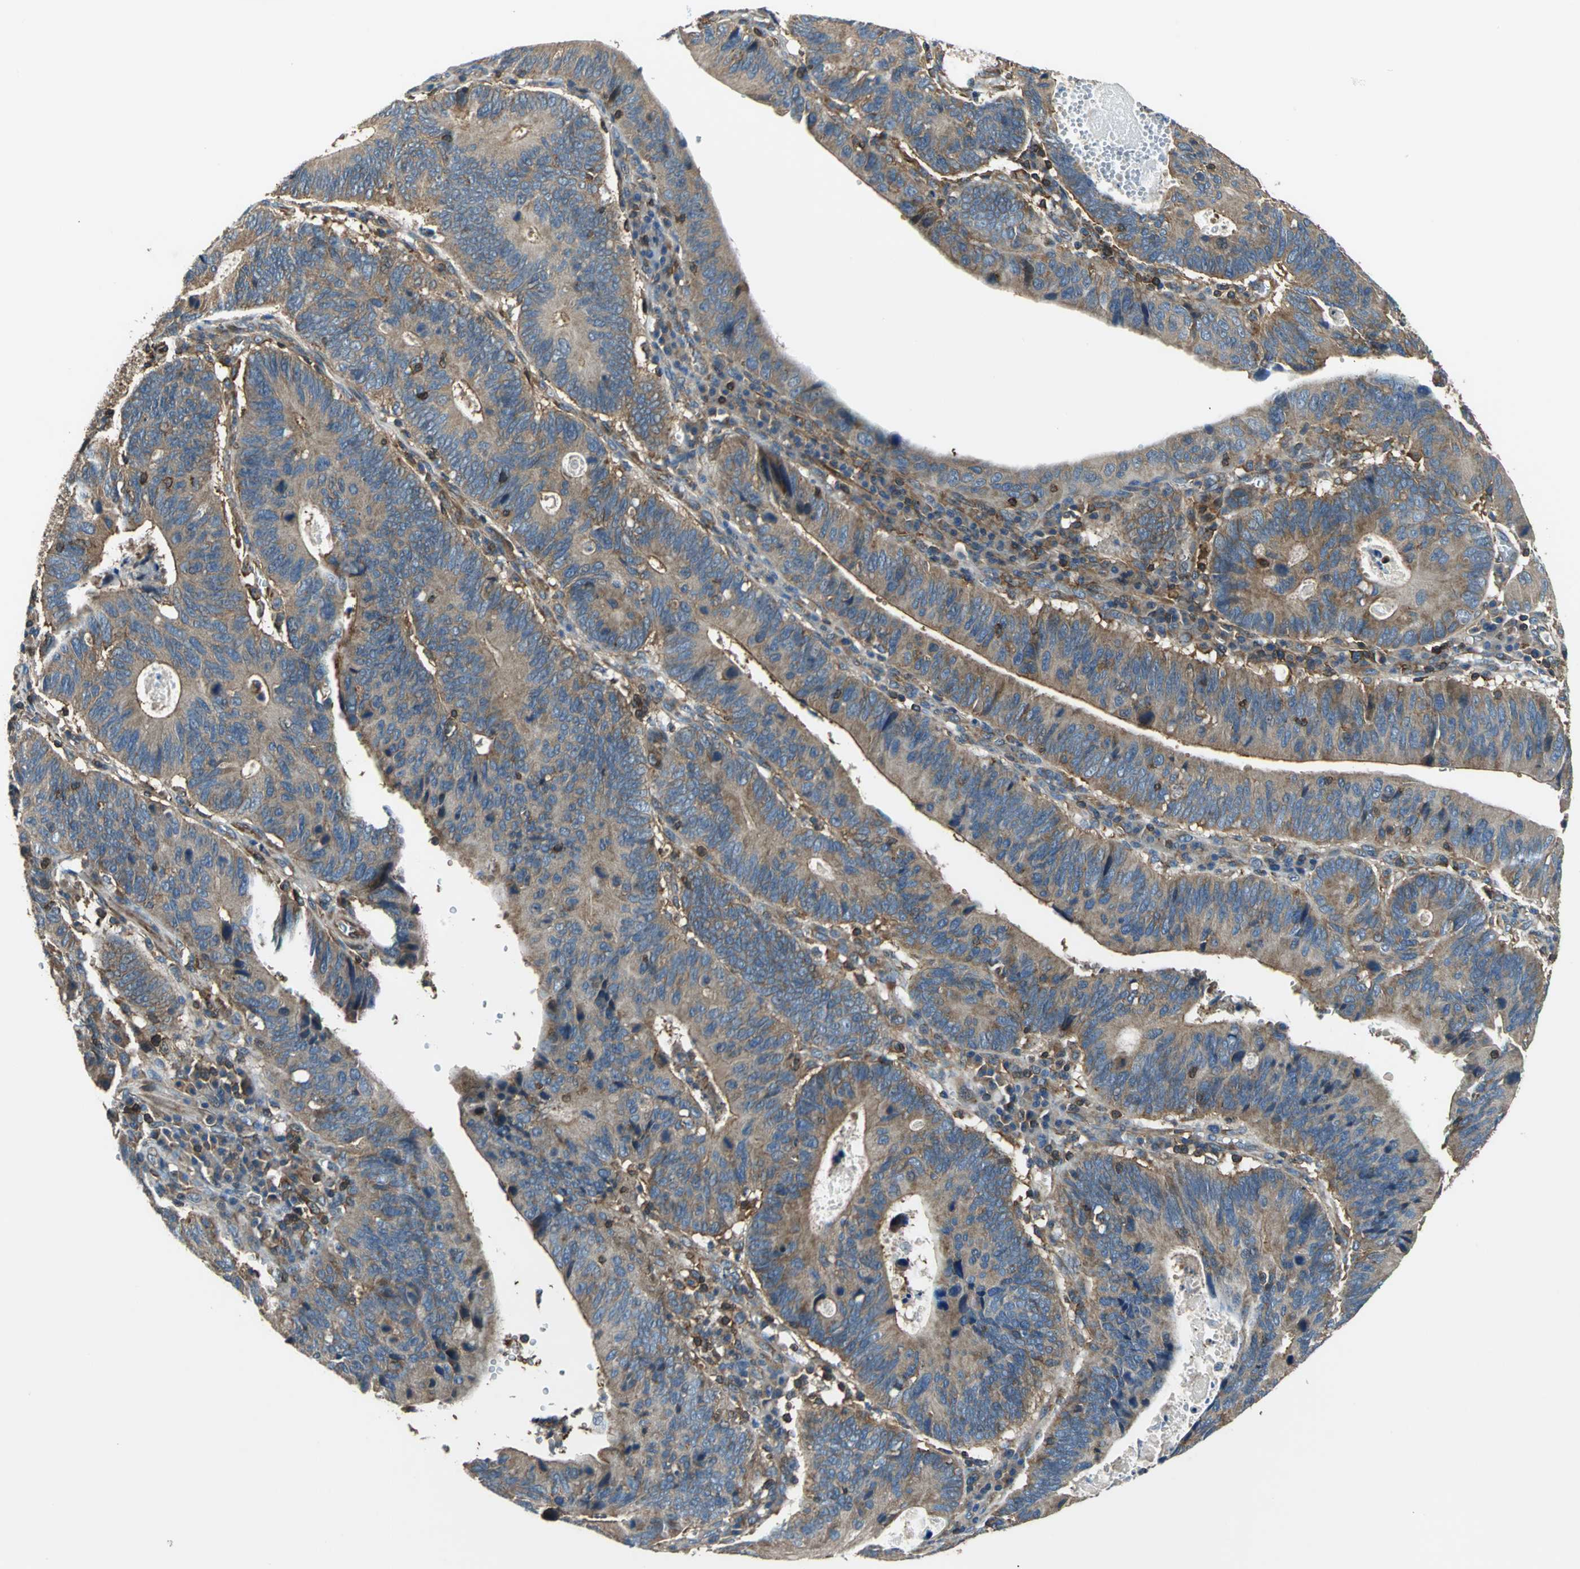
{"staining": {"intensity": "moderate", "quantity": ">75%", "location": "cytoplasmic/membranous"}, "tissue": "stomach cancer", "cell_type": "Tumor cells", "image_type": "cancer", "snomed": [{"axis": "morphology", "description": "Adenocarcinoma, NOS"}, {"axis": "topography", "description": "Stomach"}], "caption": "Protein expression analysis of human stomach adenocarcinoma reveals moderate cytoplasmic/membranous expression in approximately >75% of tumor cells. (brown staining indicates protein expression, while blue staining denotes nuclei).", "gene": "PARVA", "patient": {"sex": "male", "age": 59}}